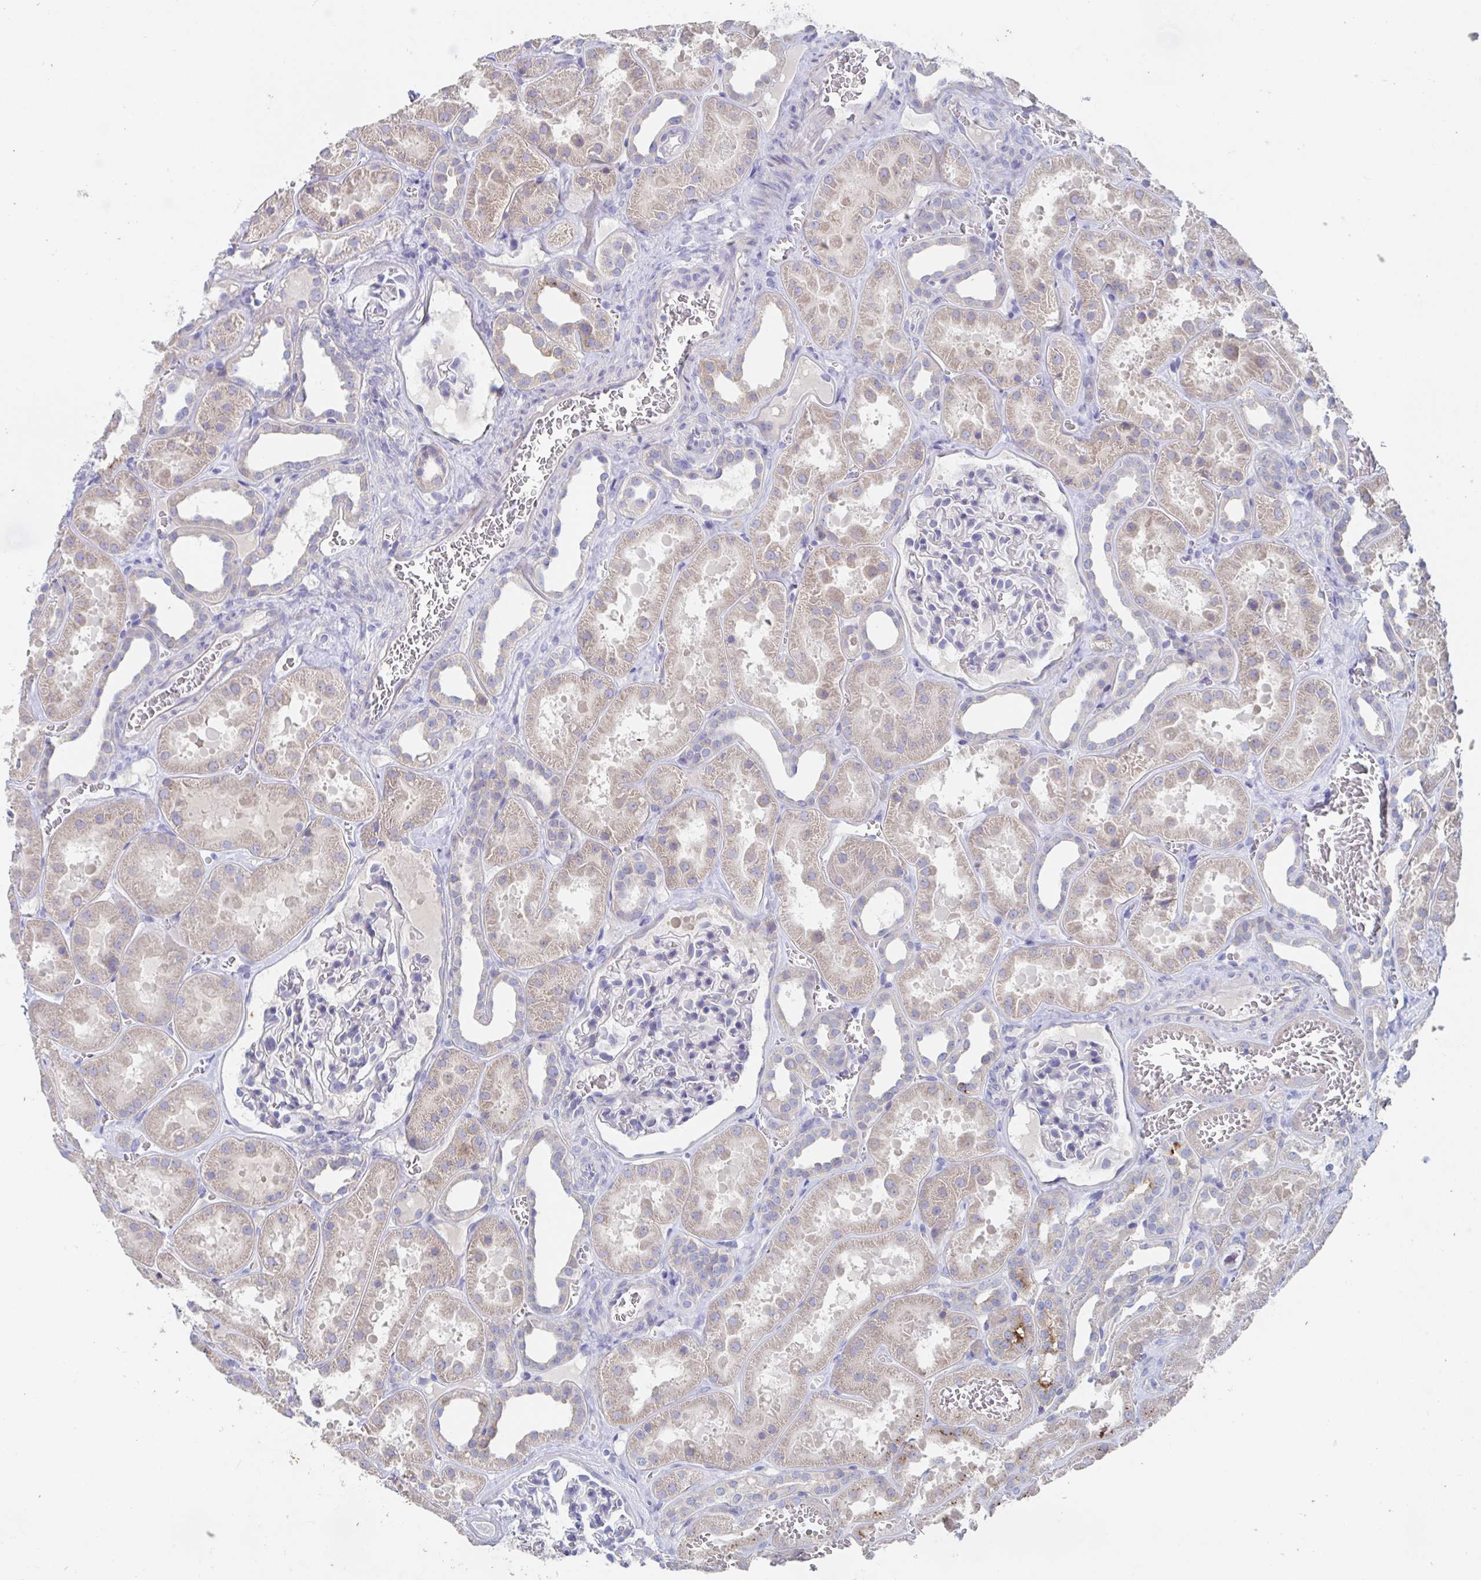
{"staining": {"intensity": "negative", "quantity": "none", "location": "none"}, "tissue": "kidney", "cell_type": "Cells in glomeruli", "image_type": "normal", "snomed": [{"axis": "morphology", "description": "Normal tissue, NOS"}, {"axis": "topography", "description": "Kidney"}], "caption": "IHC histopathology image of unremarkable kidney stained for a protein (brown), which shows no expression in cells in glomeruli.", "gene": "KCNK5", "patient": {"sex": "female", "age": 41}}